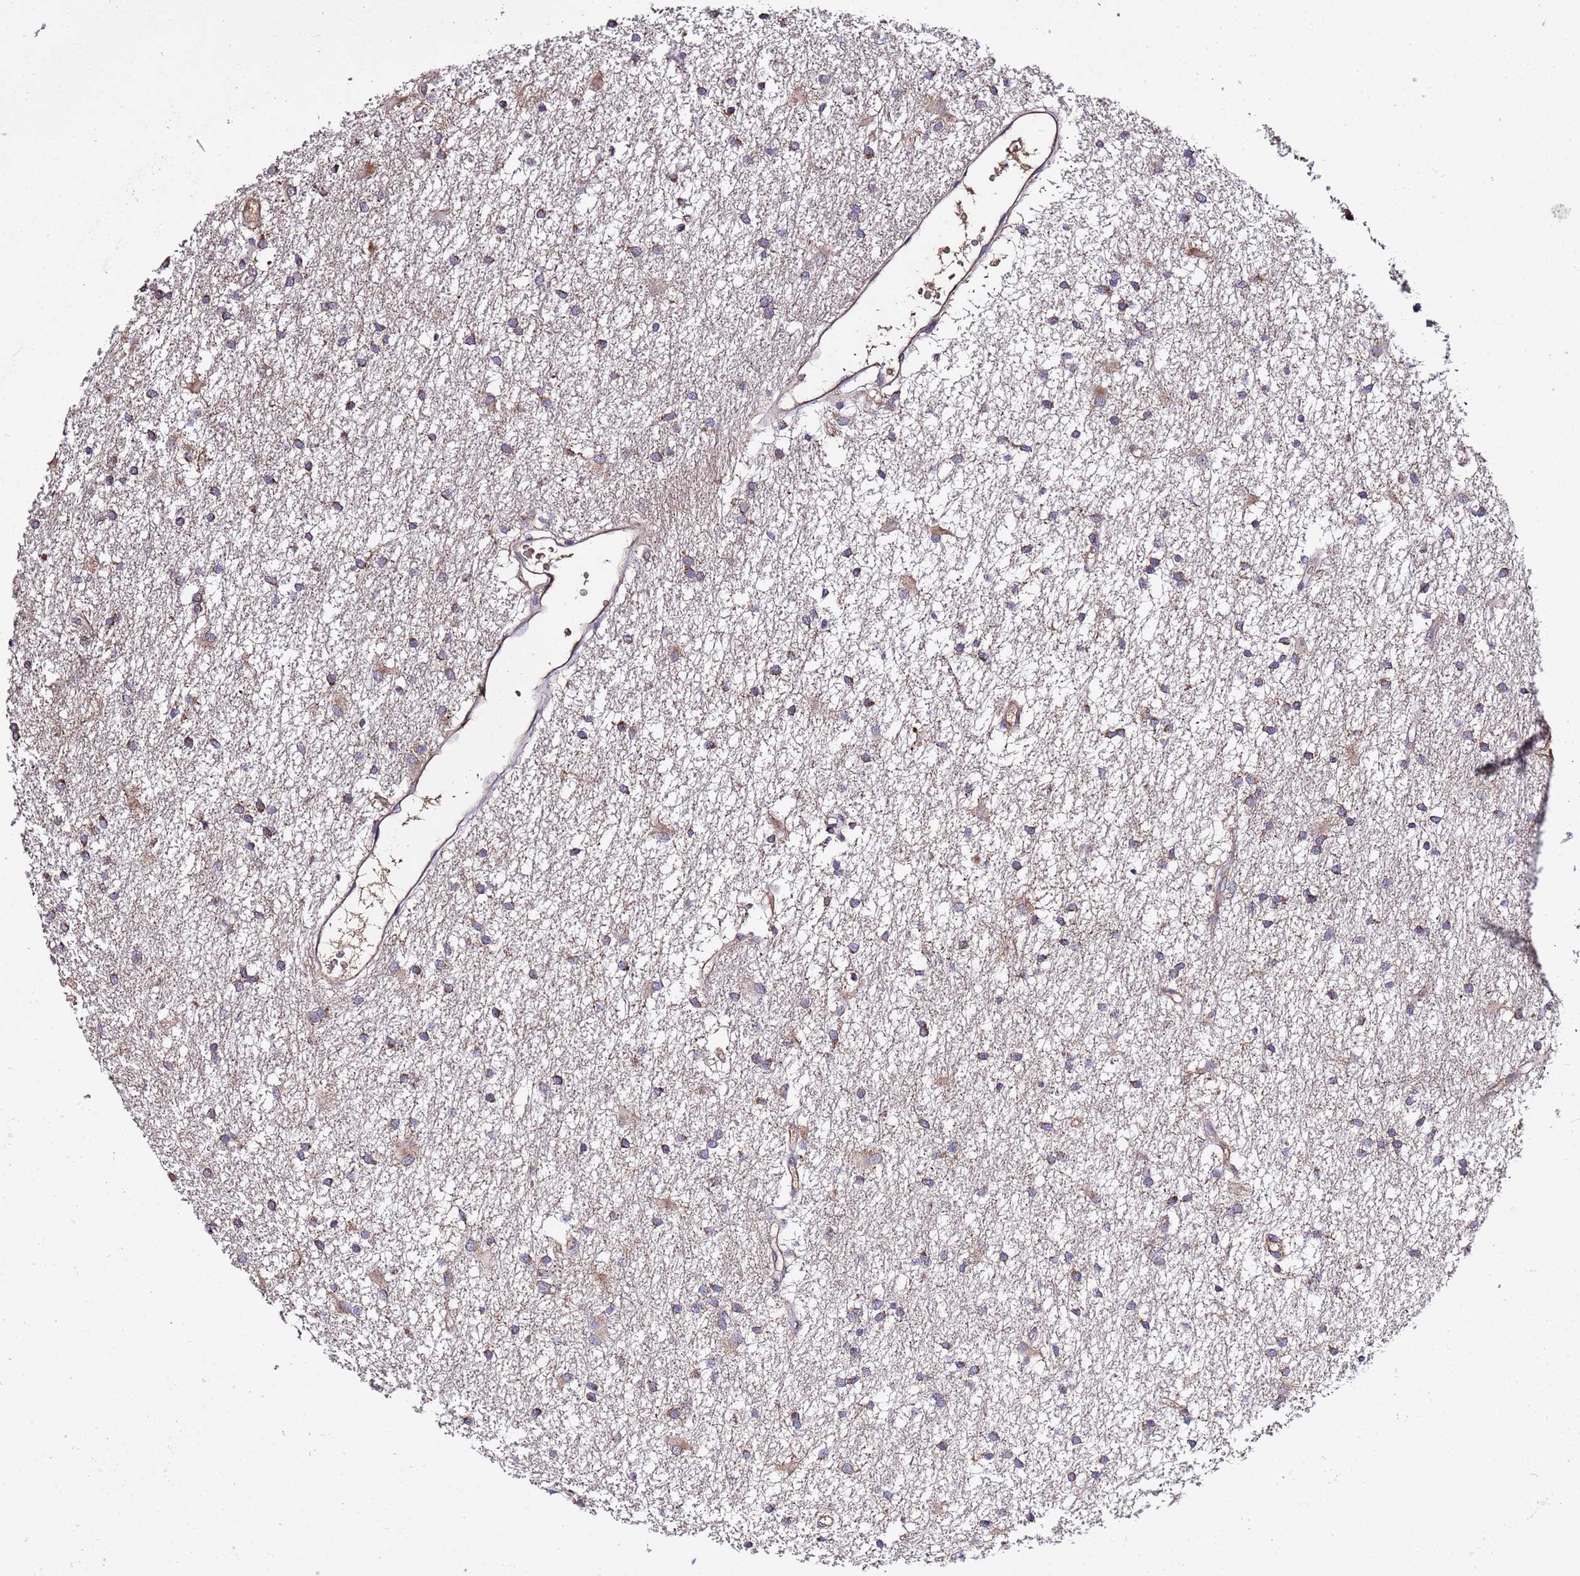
{"staining": {"intensity": "moderate", "quantity": "25%-75%", "location": "cytoplasmic/membranous"}, "tissue": "glioma", "cell_type": "Tumor cells", "image_type": "cancer", "snomed": [{"axis": "morphology", "description": "Glioma, malignant, High grade"}, {"axis": "topography", "description": "Brain"}], "caption": "Protein expression analysis of human malignant glioma (high-grade) reveals moderate cytoplasmic/membranous expression in about 25%-75% of tumor cells. Using DAB (3,3'-diaminobenzidine) (brown) and hematoxylin (blue) stains, captured at high magnification using brightfield microscopy.", "gene": "WNK4", "patient": {"sex": "male", "age": 77}}